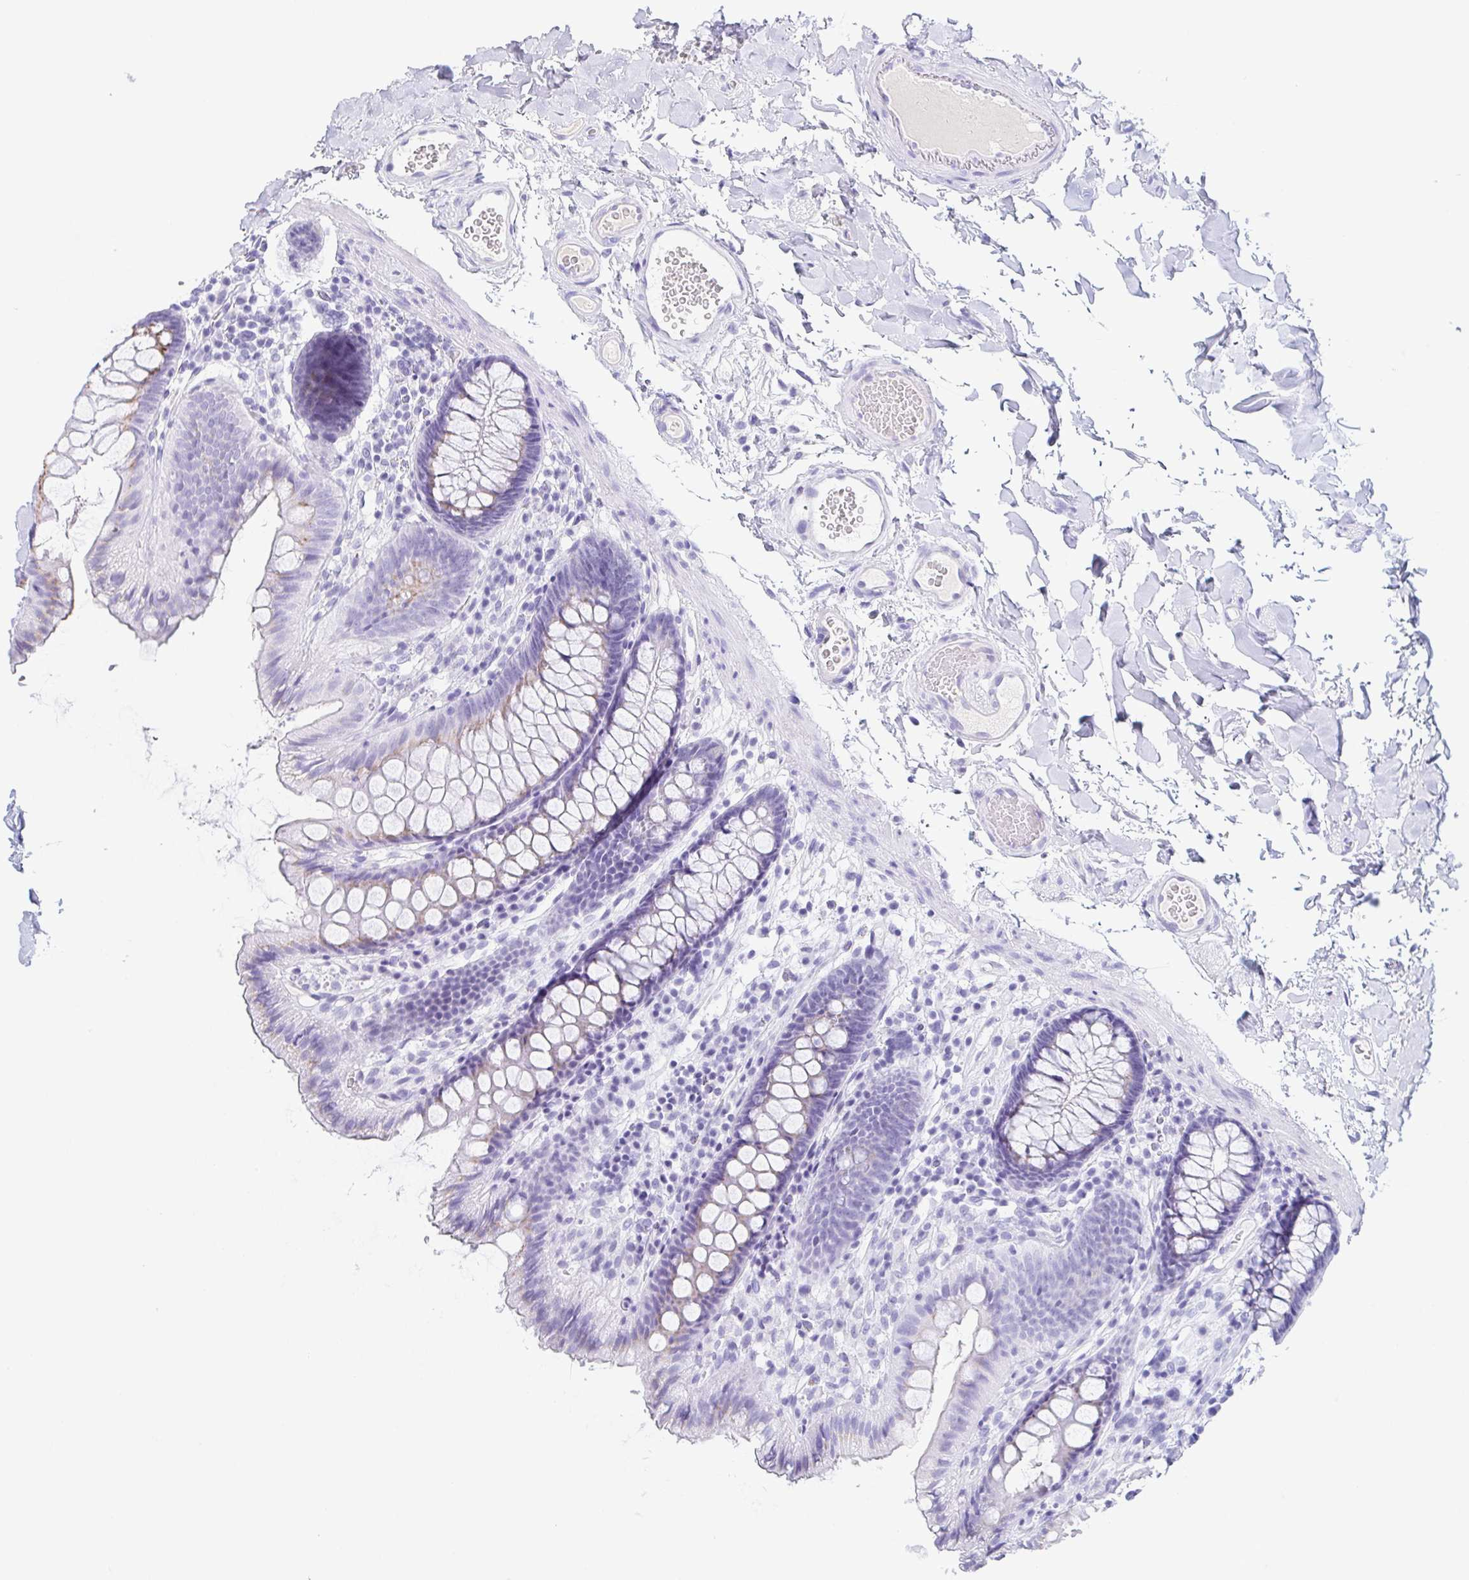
{"staining": {"intensity": "negative", "quantity": "none", "location": "none"}, "tissue": "colon", "cell_type": "Endothelial cells", "image_type": "normal", "snomed": [{"axis": "morphology", "description": "Normal tissue, NOS"}, {"axis": "topography", "description": "Colon"}], "caption": "Colon was stained to show a protein in brown. There is no significant expression in endothelial cells. (DAB IHC, high magnification).", "gene": "LDLRAD1", "patient": {"sex": "male", "age": 84}}